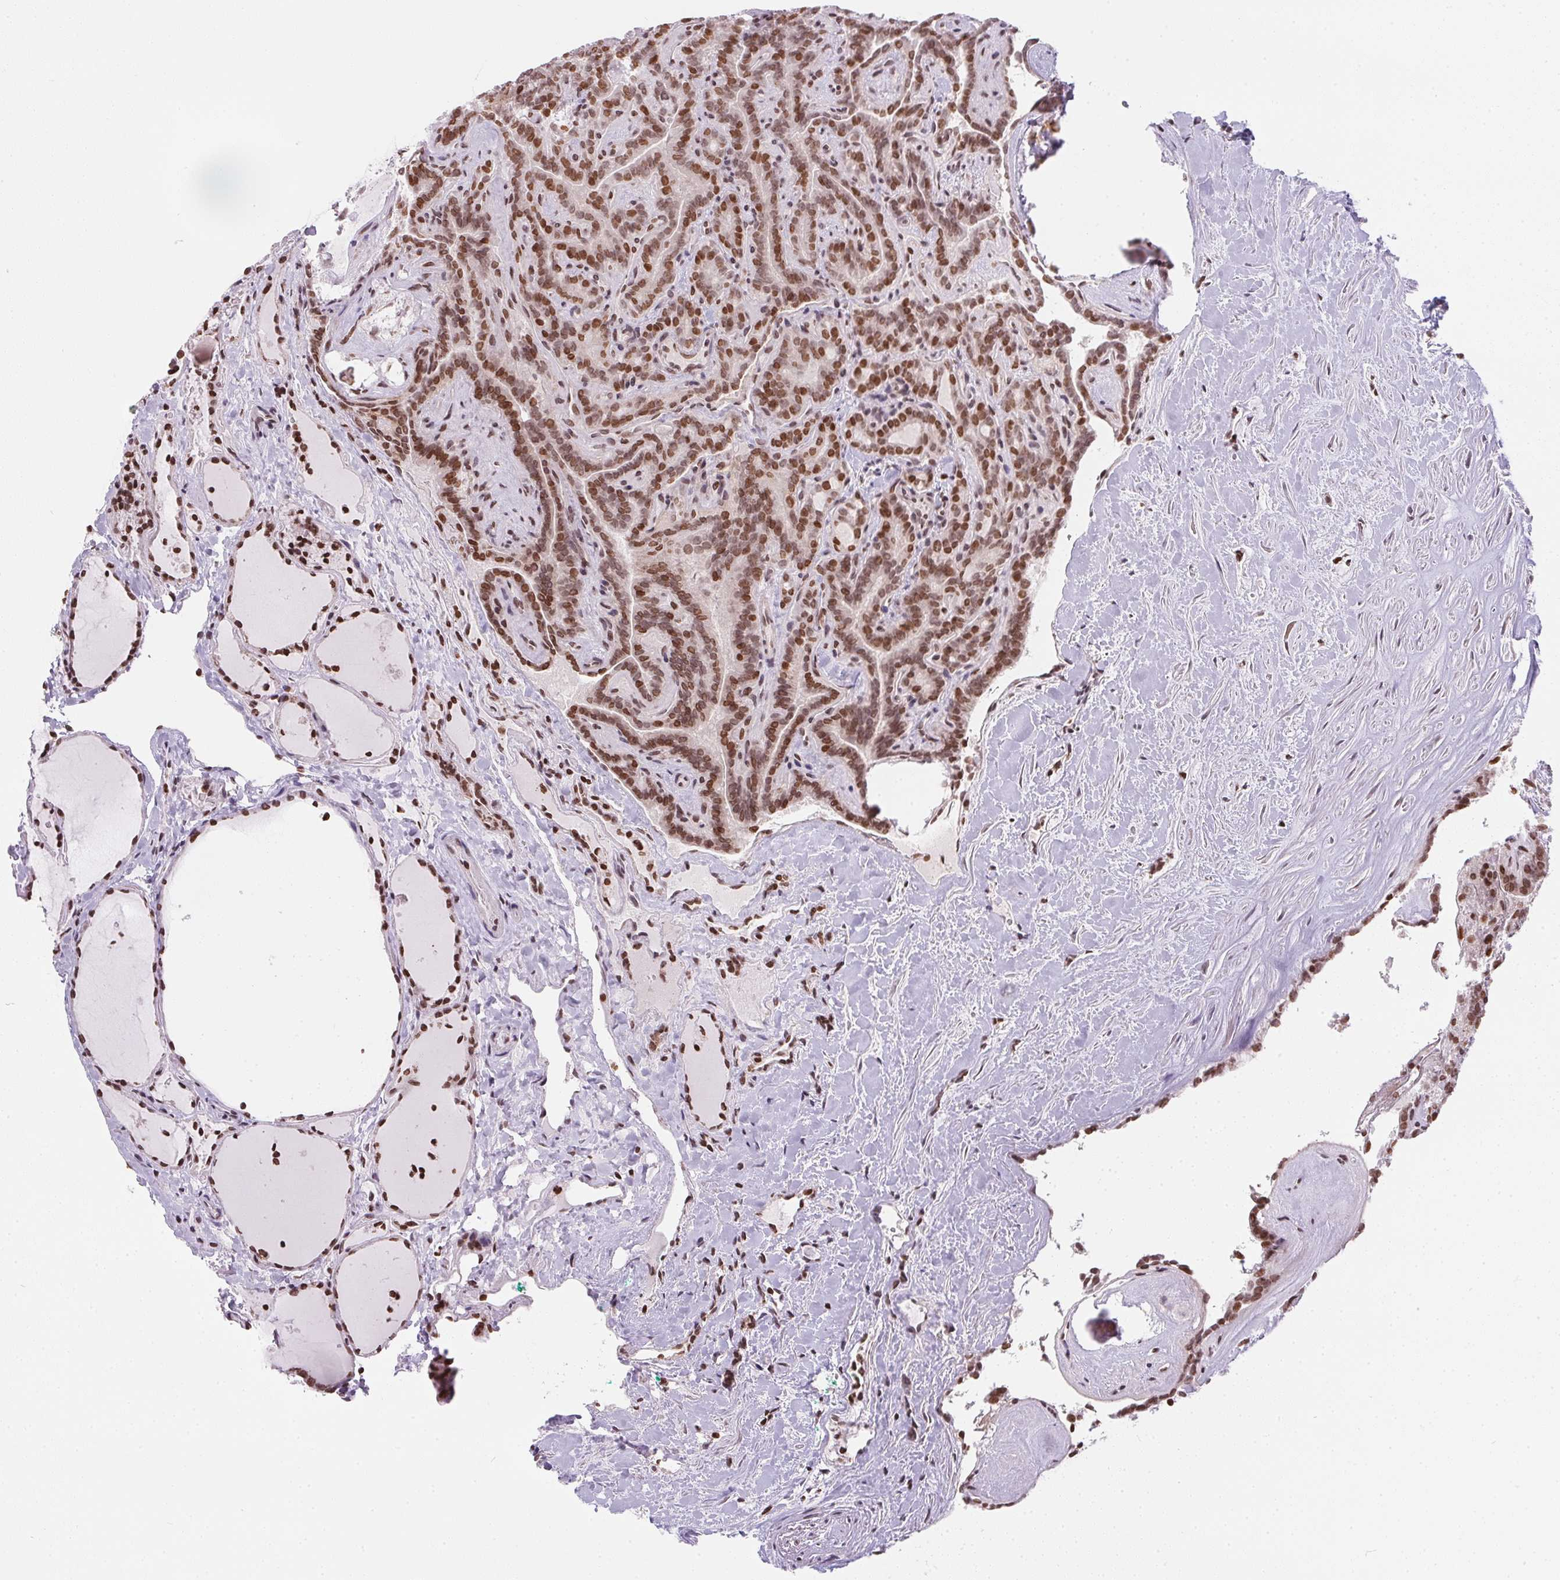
{"staining": {"intensity": "moderate", "quantity": ">75%", "location": "nuclear"}, "tissue": "thyroid cancer", "cell_type": "Tumor cells", "image_type": "cancer", "snomed": [{"axis": "morphology", "description": "Papillary adenocarcinoma, NOS"}, {"axis": "topography", "description": "Thyroid gland"}], "caption": "This is a photomicrograph of IHC staining of thyroid papillary adenocarcinoma, which shows moderate positivity in the nuclear of tumor cells.", "gene": "RNF181", "patient": {"sex": "female", "age": 21}}